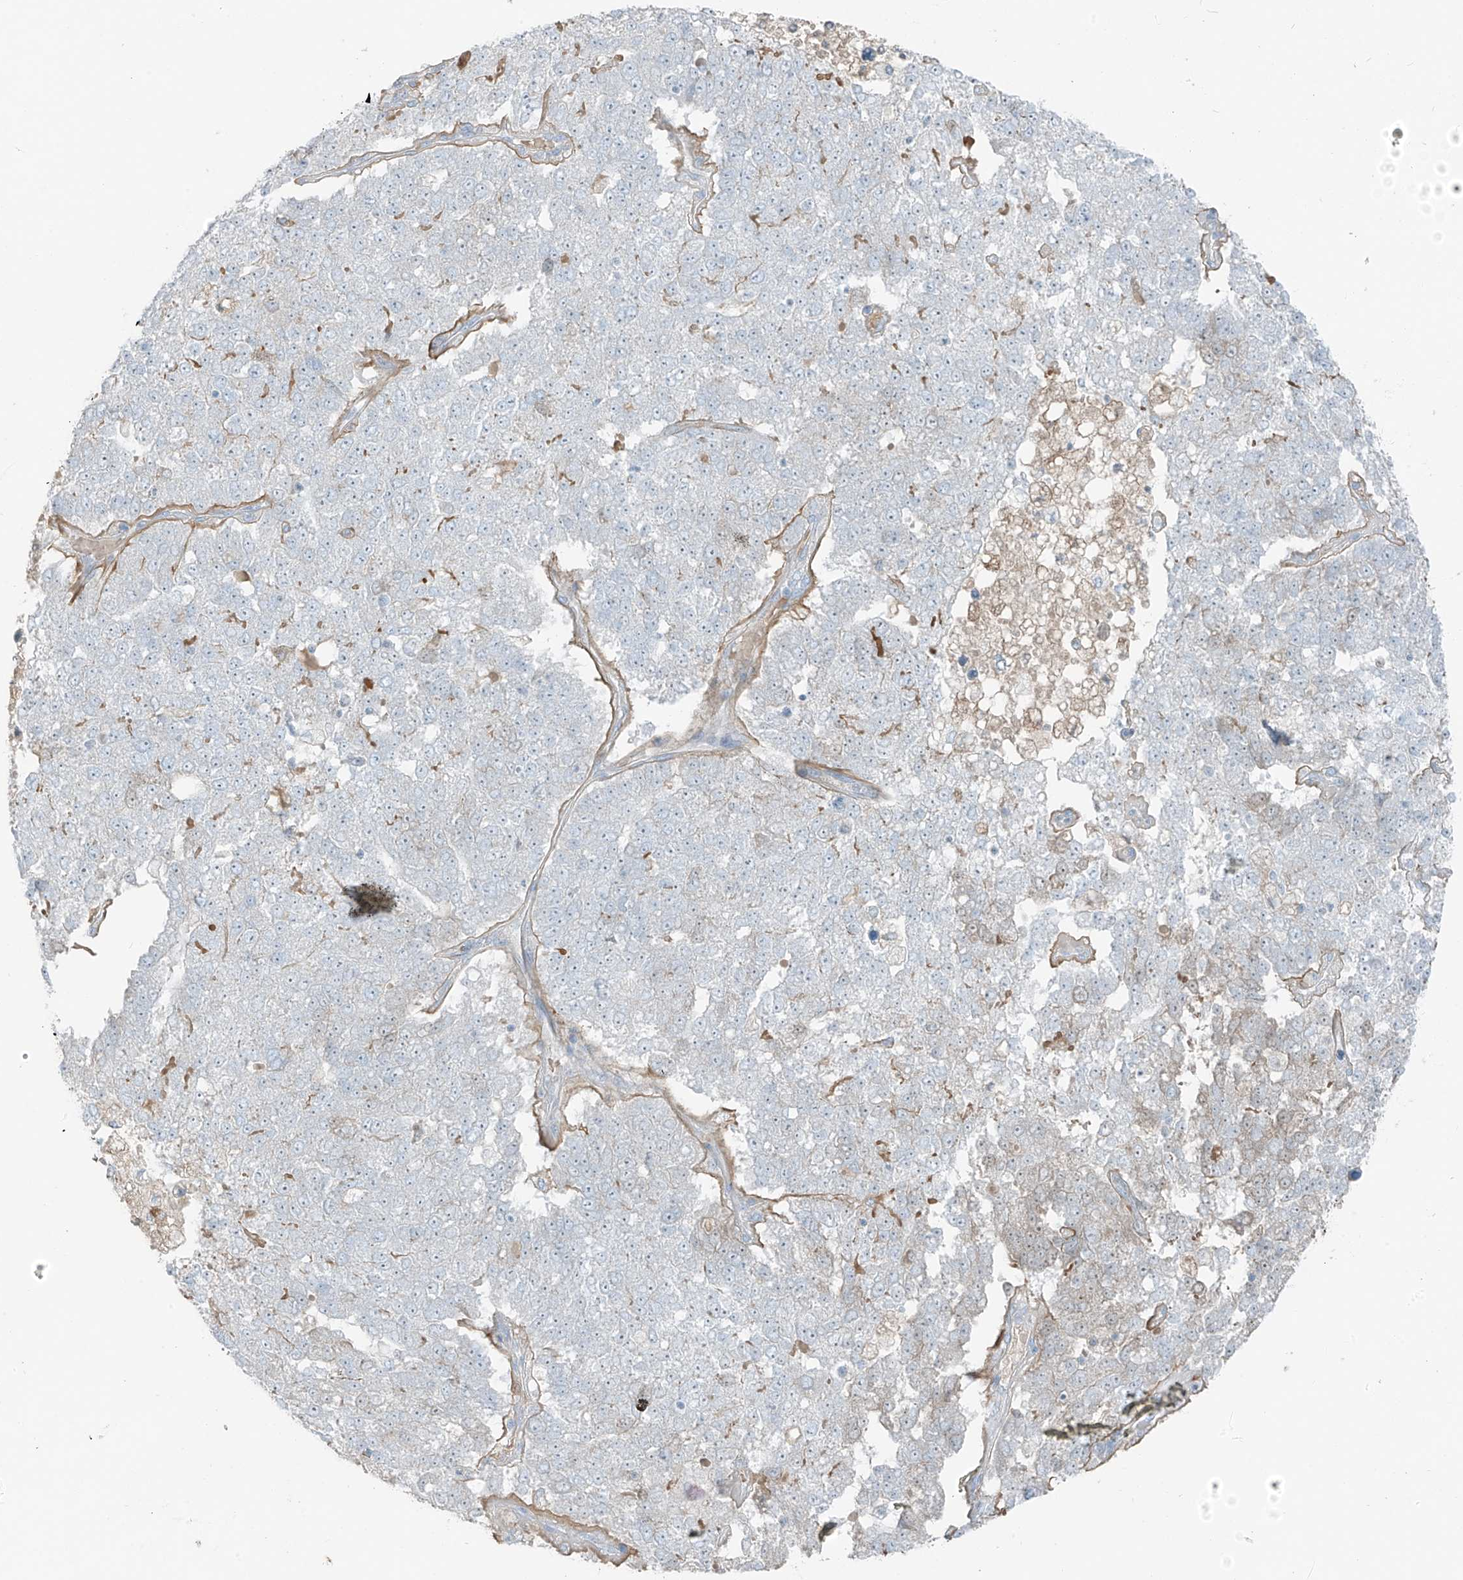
{"staining": {"intensity": "negative", "quantity": "none", "location": "none"}, "tissue": "pancreatic cancer", "cell_type": "Tumor cells", "image_type": "cancer", "snomed": [{"axis": "morphology", "description": "Adenocarcinoma, NOS"}, {"axis": "topography", "description": "Pancreas"}], "caption": "Tumor cells are negative for brown protein staining in adenocarcinoma (pancreatic).", "gene": "FAM131C", "patient": {"sex": "female", "age": 61}}